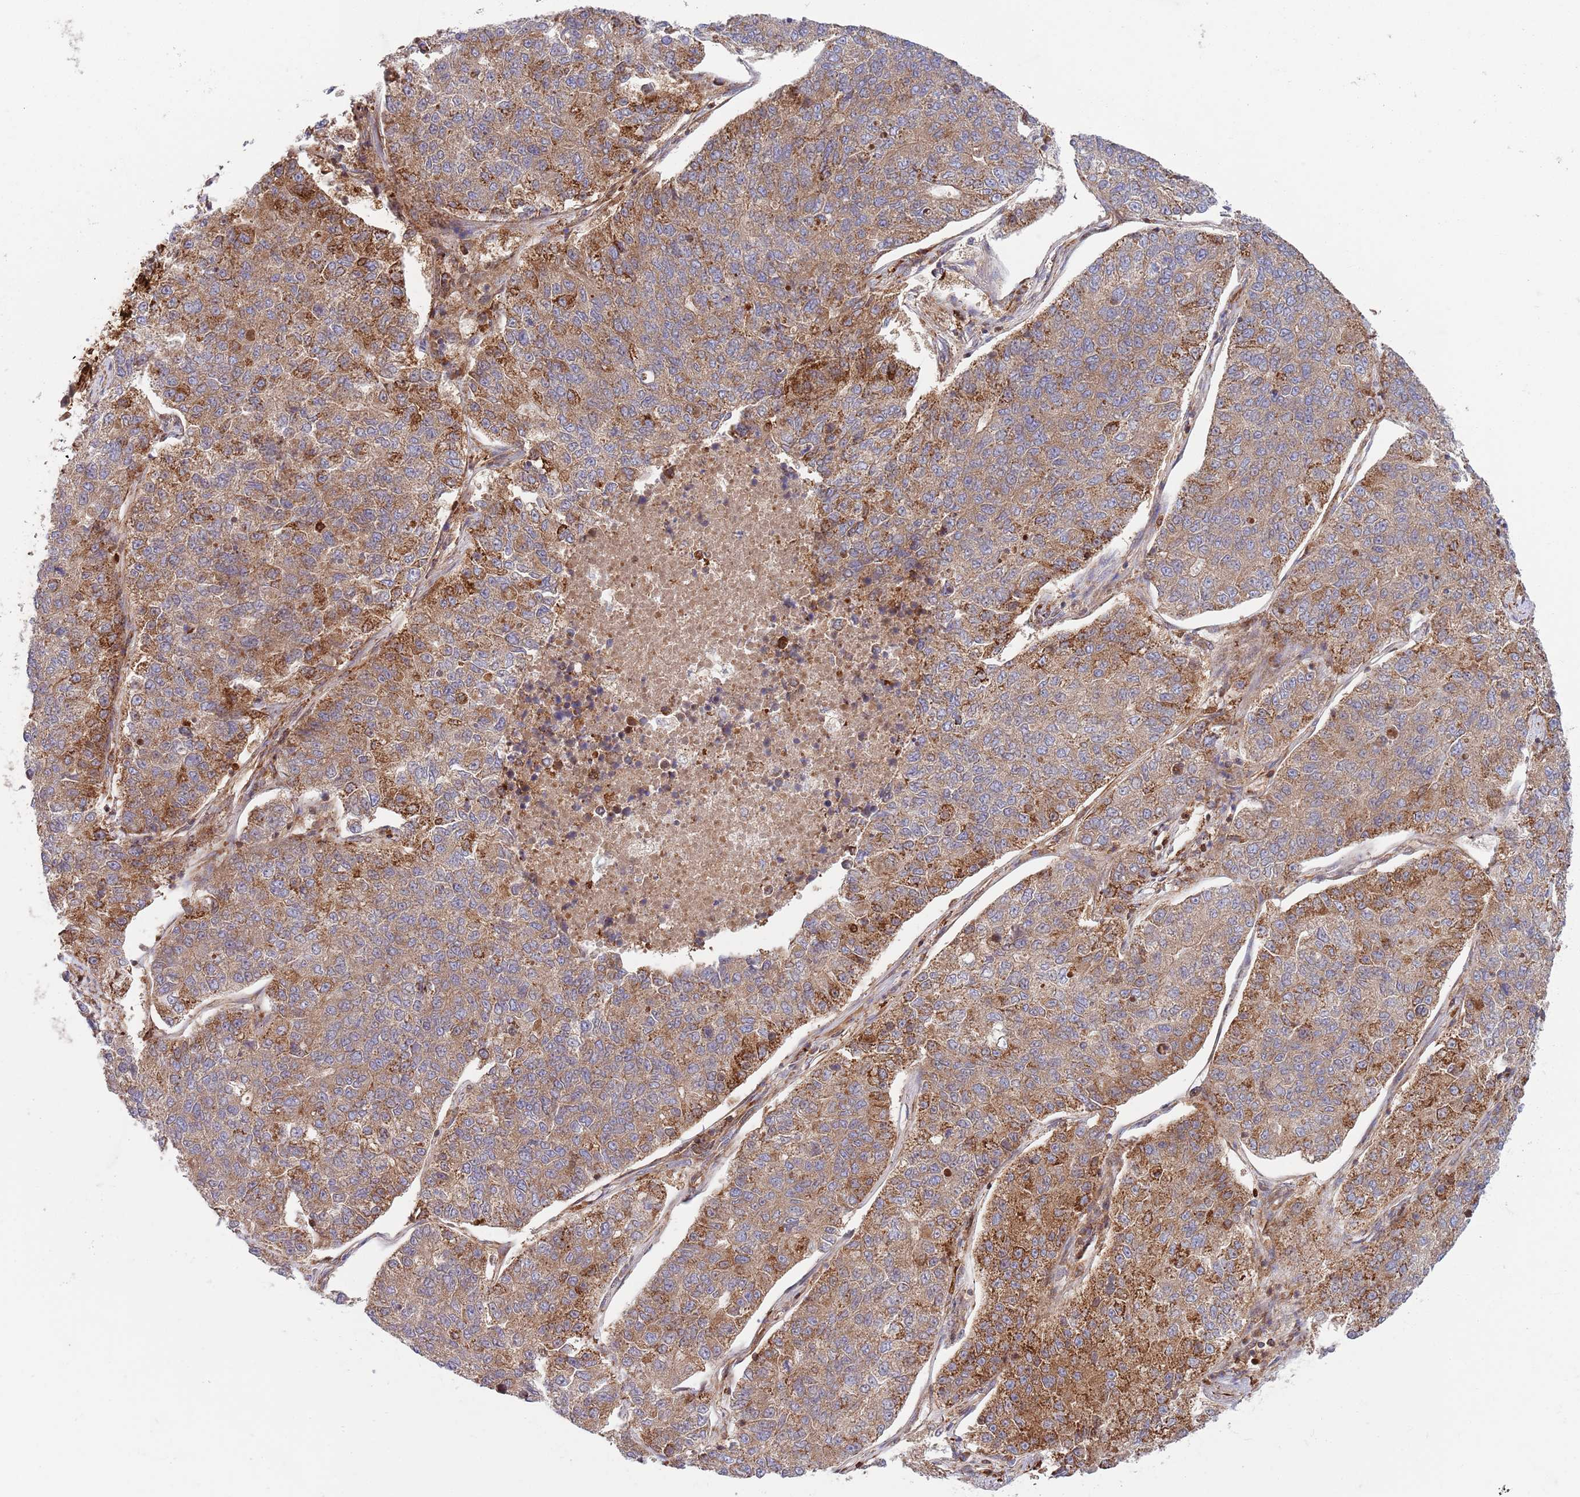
{"staining": {"intensity": "moderate", "quantity": "25%-75%", "location": "cytoplasmic/membranous"}, "tissue": "lung cancer", "cell_type": "Tumor cells", "image_type": "cancer", "snomed": [{"axis": "morphology", "description": "Adenocarcinoma, NOS"}, {"axis": "topography", "description": "Lung"}], "caption": "Adenocarcinoma (lung) stained for a protein reveals moderate cytoplasmic/membranous positivity in tumor cells. (DAB (3,3'-diaminobenzidine) IHC, brown staining for protein, blue staining for nuclei).", "gene": "ZMYM5", "patient": {"sex": "male", "age": 49}}